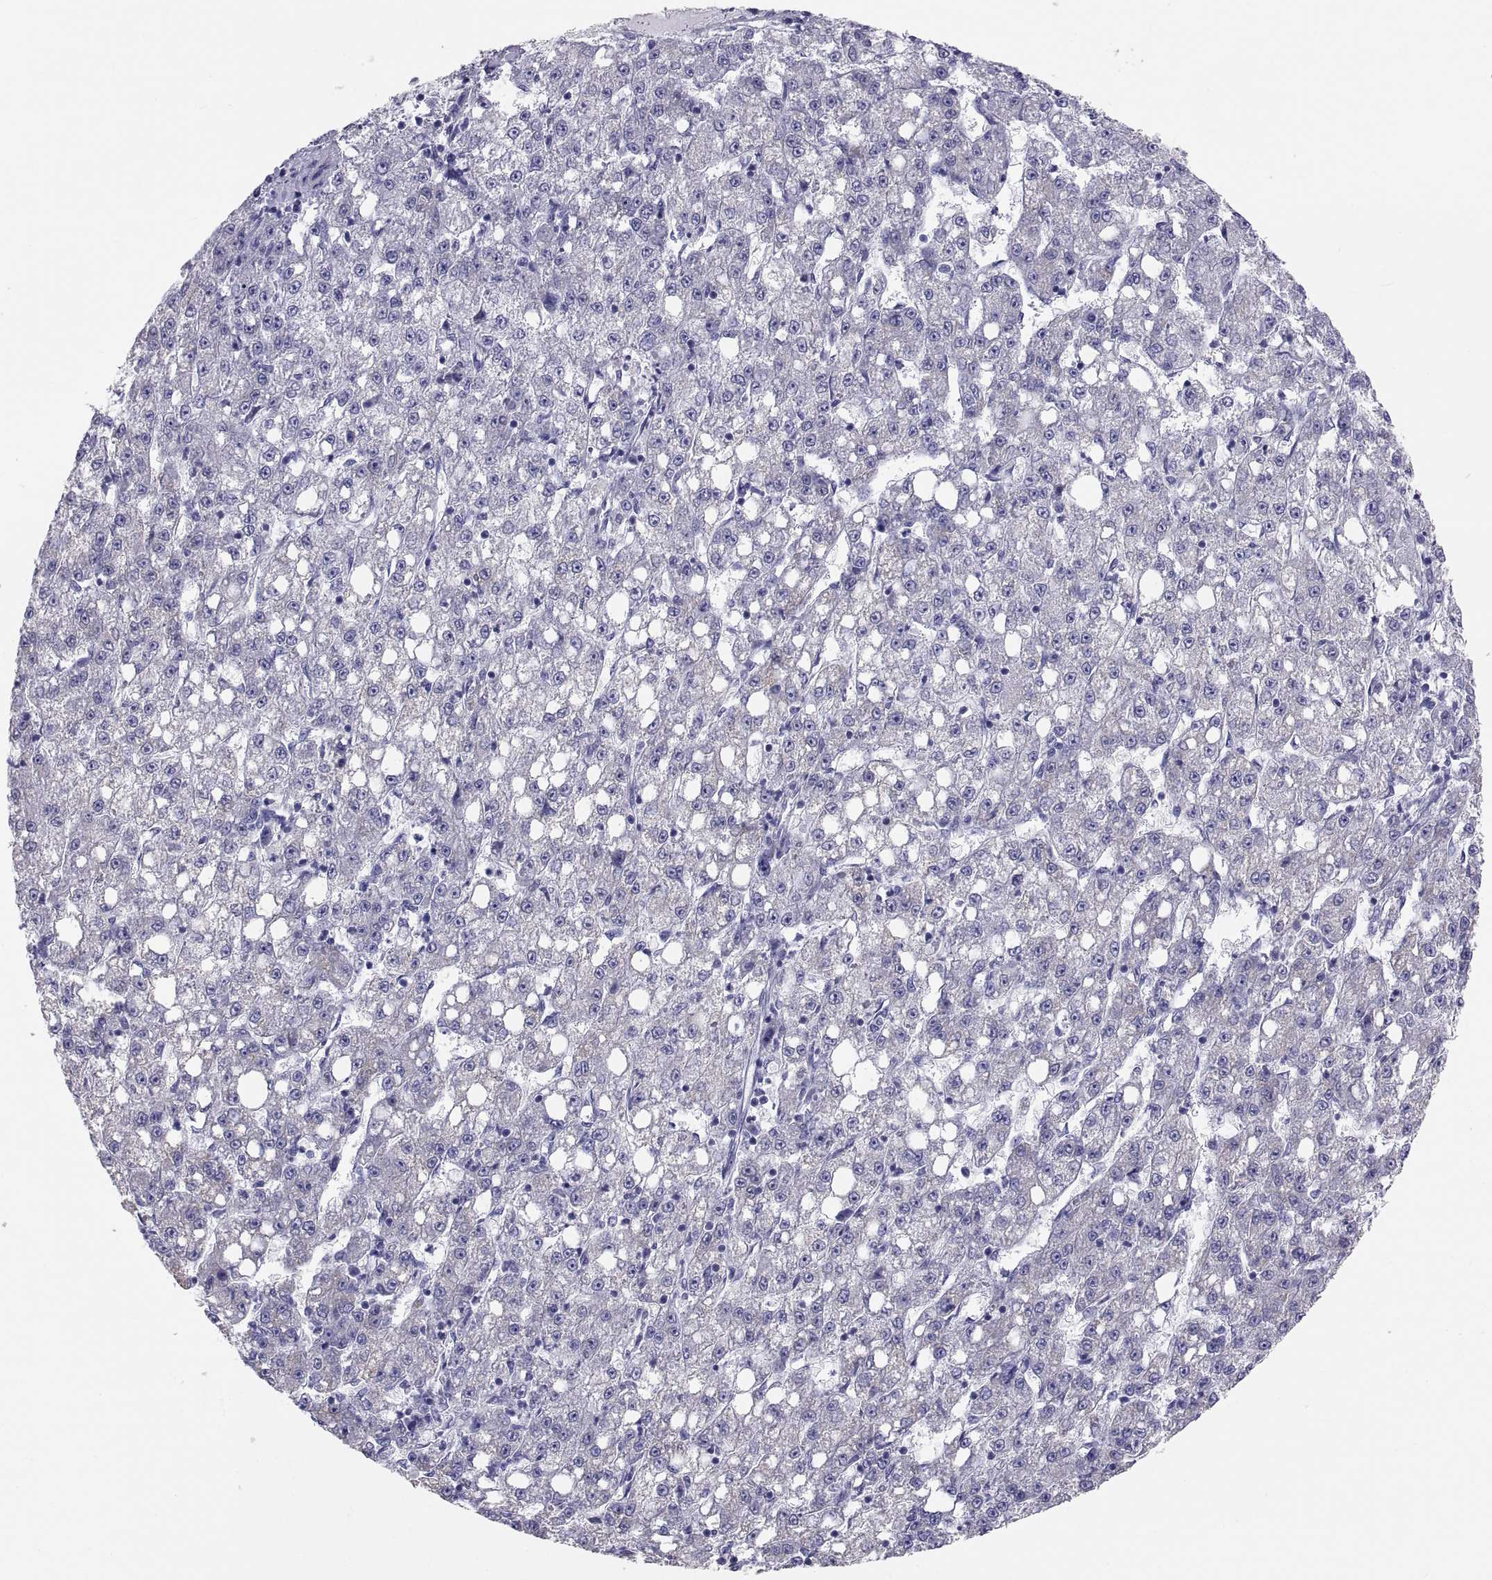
{"staining": {"intensity": "negative", "quantity": "none", "location": "none"}, "tissue": "liver cancer", "cell_type": "Tumor cells", "image_type": "cancer", "snomed": [{"axis": "morphology", "description": "Carcinoma, Hepatocellular, NOS"}, {"axis": "topography", "description": "Liver"}], "caption": "Liver cancer stained for a protein using IHC displays no expression tumor cells.", "gene": "FAM170A", "patient": {"sex": "female", "age": 65}}